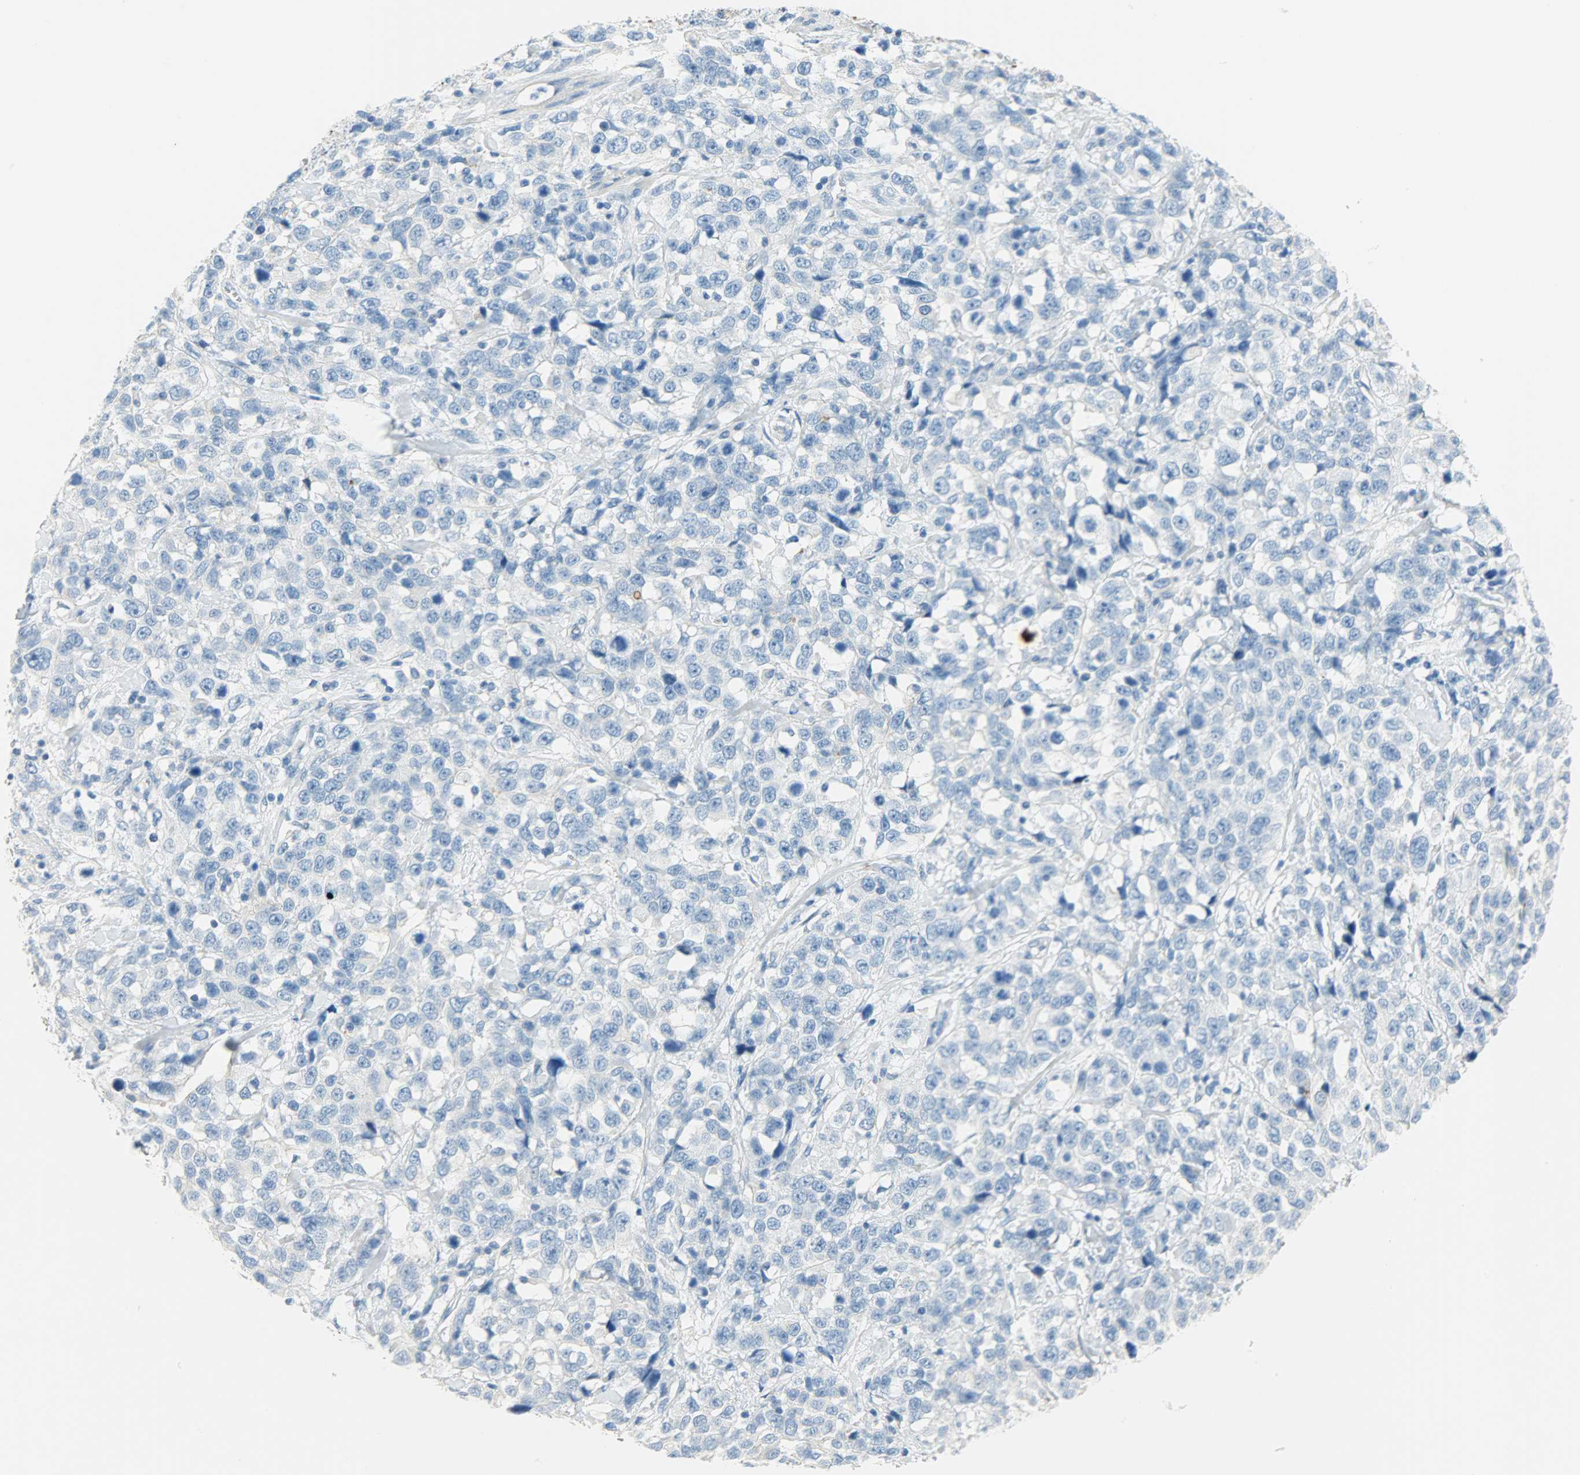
{"staining": {"intensity": "negative", "quantity": "none", "location": "none"}, "tissue": "stomach cancer", "cell_type": "Tumor cells", "image_type": "cancer", "snomed": [{"axis": "morphology", "description": "Normal tissue, NOS"}, {"axis": "morphology", "description": "Adenocarcinoma, NOS"}, {"axis": "topography", "description": "Stomach"}], "caption": "Immunohistochemistry histopathology image of stomach adenocarcinoma stained for a protein (brown), which reveals no expression in tumor cells.", "gene": "PROM1", "patient": {"sex": "male", "age": 48}}